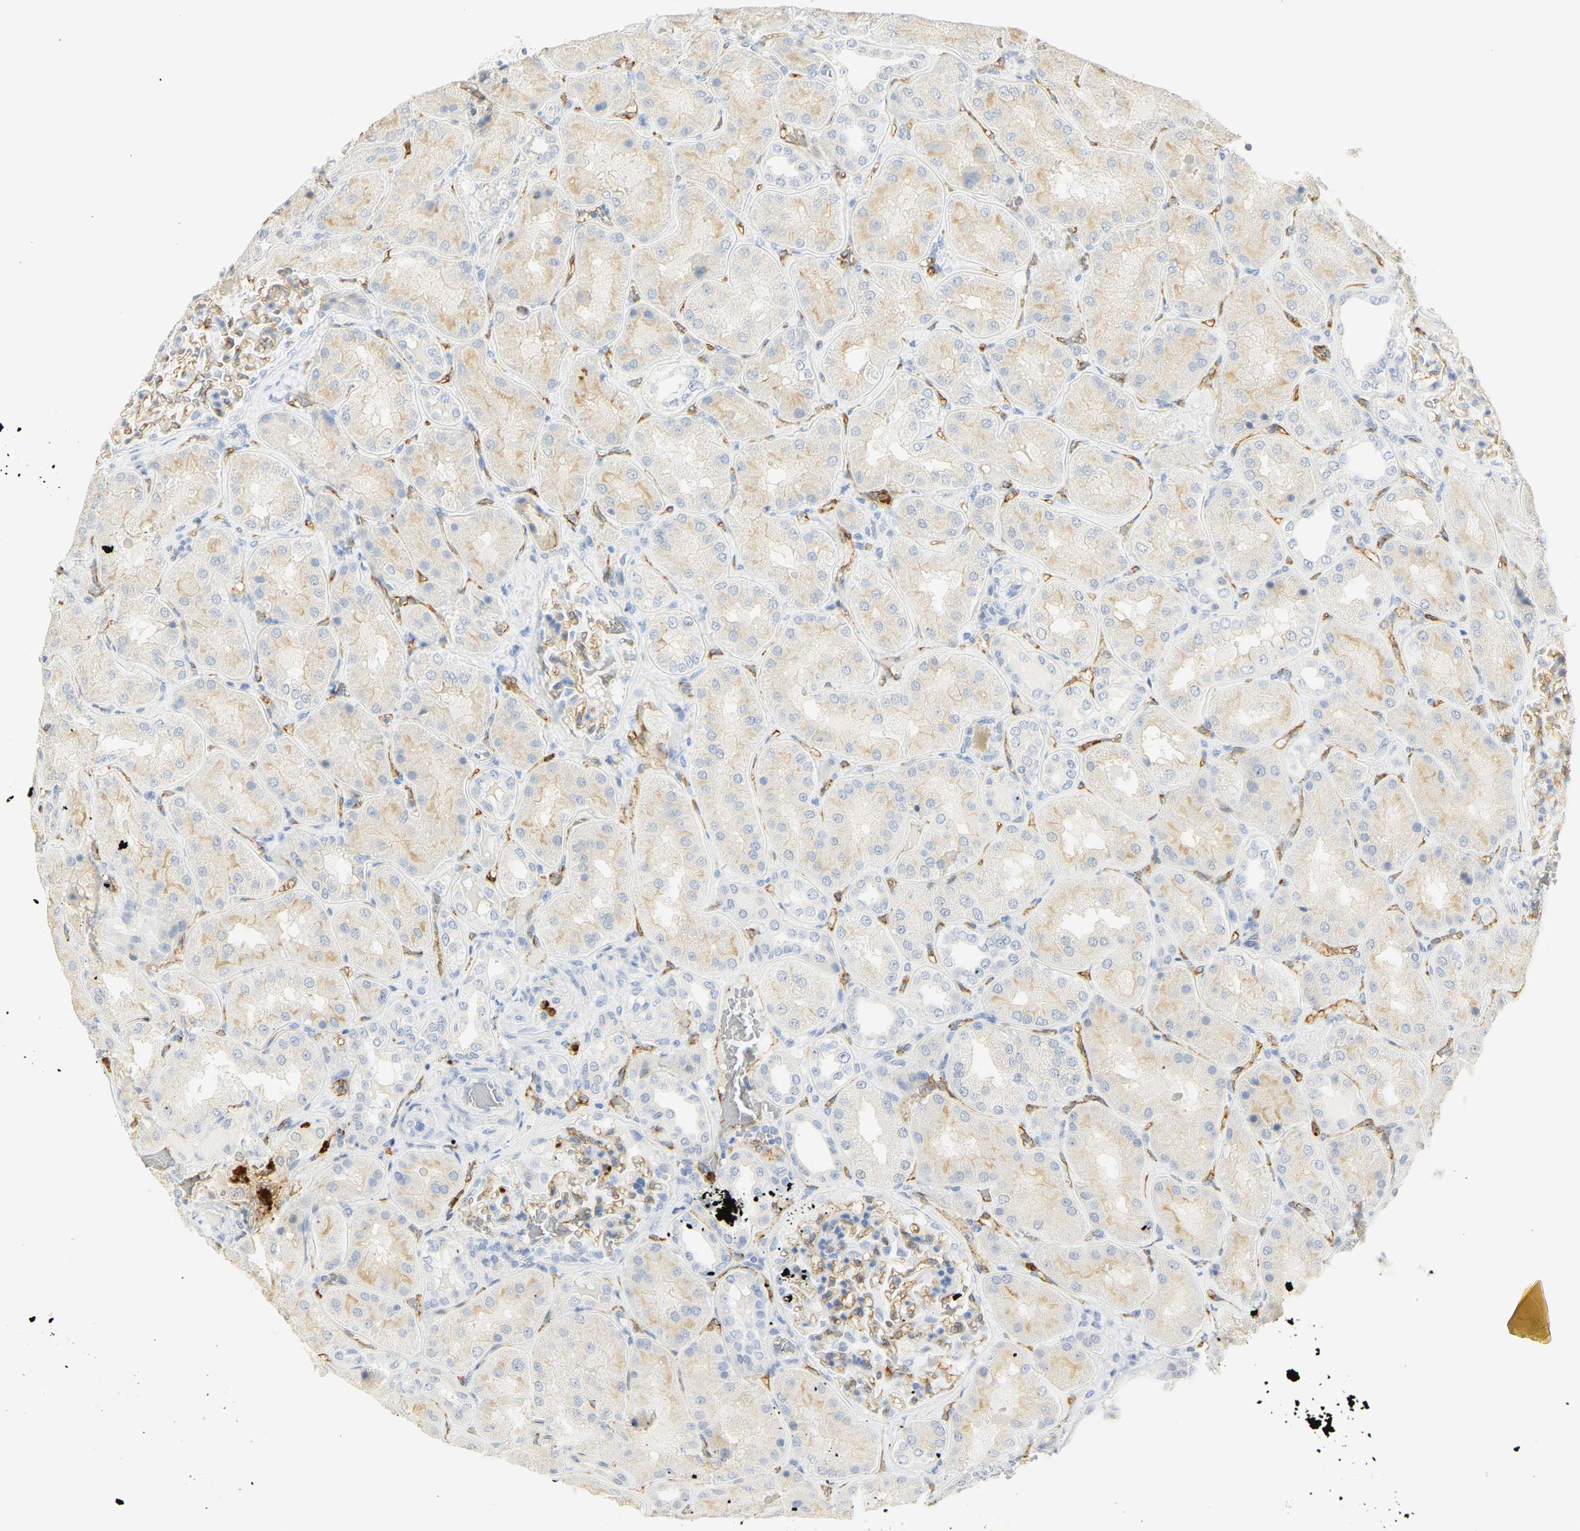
{"staining": {"intensity": "weak", "quantity": "25%-75%", "location": "cytoplasmic/membranous"}, "tissue": "kidney", "cell_type": "Cells in glomeruli", "image_type": "normal", "snomed": [{"axis": "morphology", "description": "Normal tissue, NOS"}, {"axis": "topography", "description": "Kidney"}], "caption": "Cells in glomeruli reveal low levels of weak cytoplasmic/membranous positivity in approximately 25%-75% of cells in normal human kidney. (DAB IHC, brown staining for protein, blue staining for nuclei).", "gene": "CEACAM5", "patient": {"sex": "female", "age": 56}}